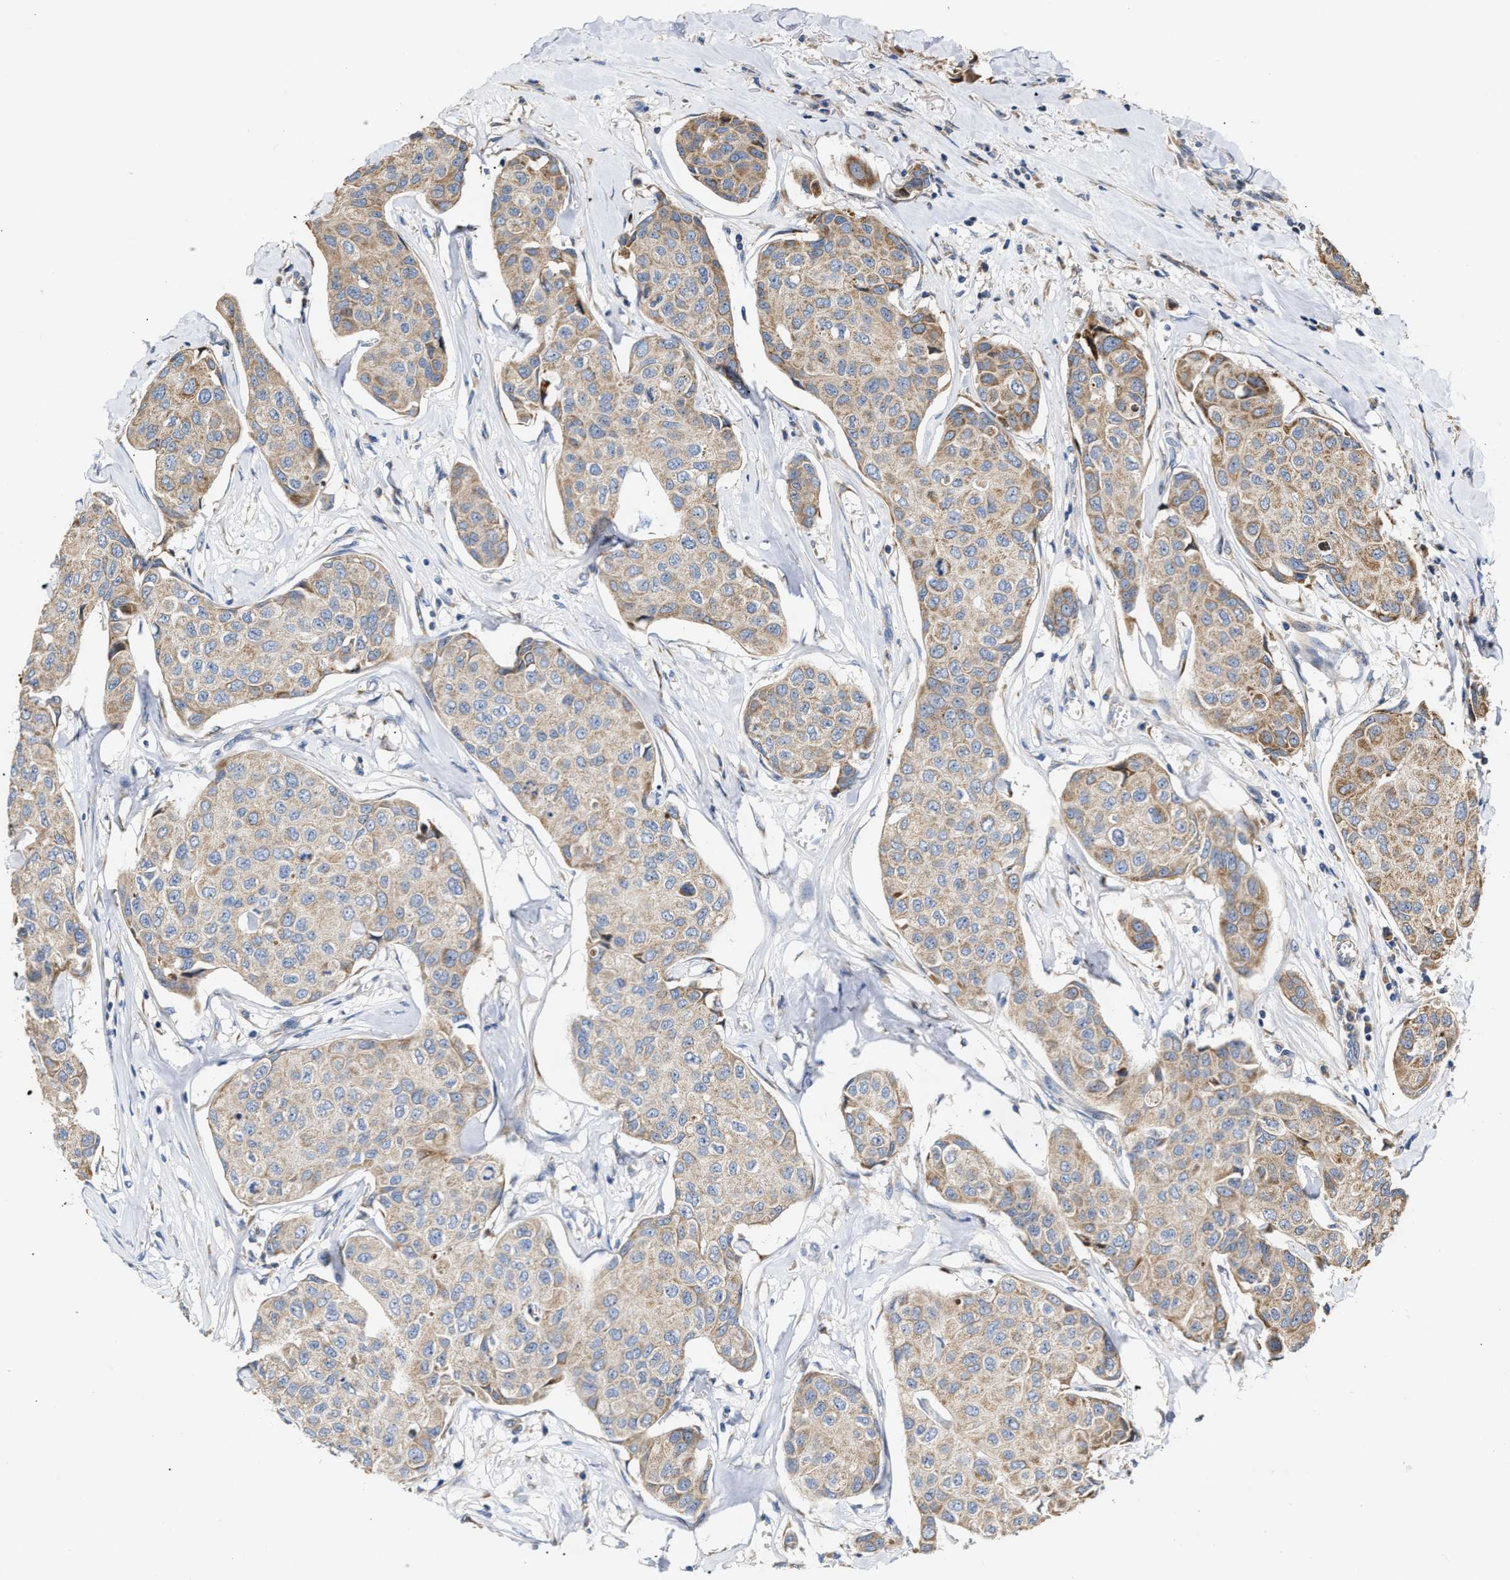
{"staining": {"intensity": "moderate", "quantity": ">75%", "location": "cytoplasmic/membranous"}, "tissue": "breast cancer", "cell_type": "Tumor cells", "image_type": "cancer", "snomed": [{"axis": "morphology", "description": "Duct carcinoma"}, {"axis": "topography", "description": "Breast"}], "caption": "Moderate cytoplasmic/membranous staining for a protein is seen in about >75% of tumor cells of invasive ductal carcinoma (breast) using immunohistochemistry.", "gene": "MALSU1", "patient": {"sex": "female", "age": 80}}